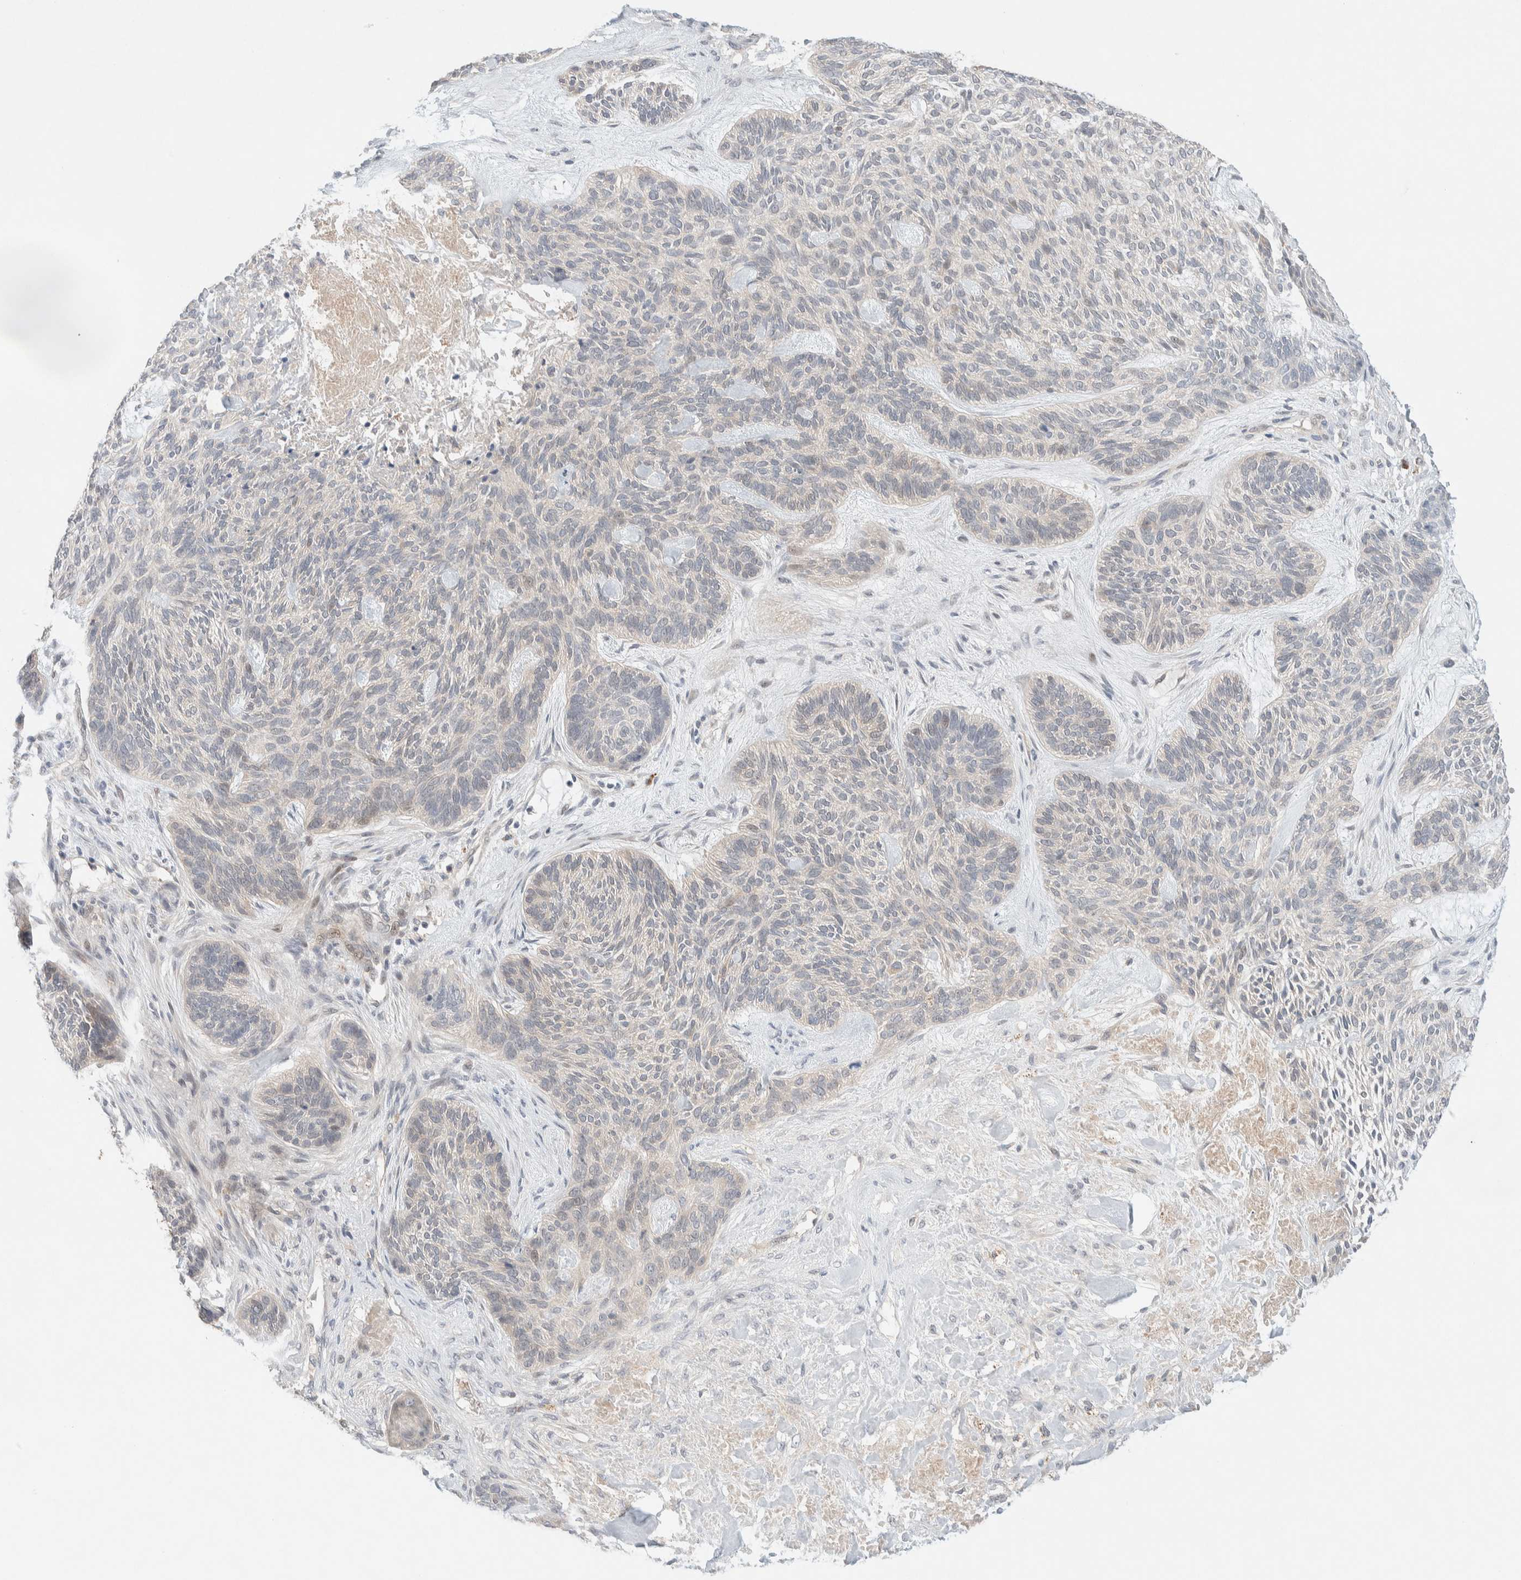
{"staining": {"intensity": "negative", "quantity": "none", "location": "none"}, "tissue": "skin cancer", "cell_type": "Tumor cells", "image_type": "cancer", "snomed": [{"axis": "morphology", "description": "Basal cell carcinoma"}, {"axis": "topography", "description": "Skin"}], "caption": "A high-resolution micrograph shows IHC staining of skin cancer, which exhibits no significant positivity in tumor cells.", "gene": "CHKA", "patient": {"sex": "male", "age": 55}}